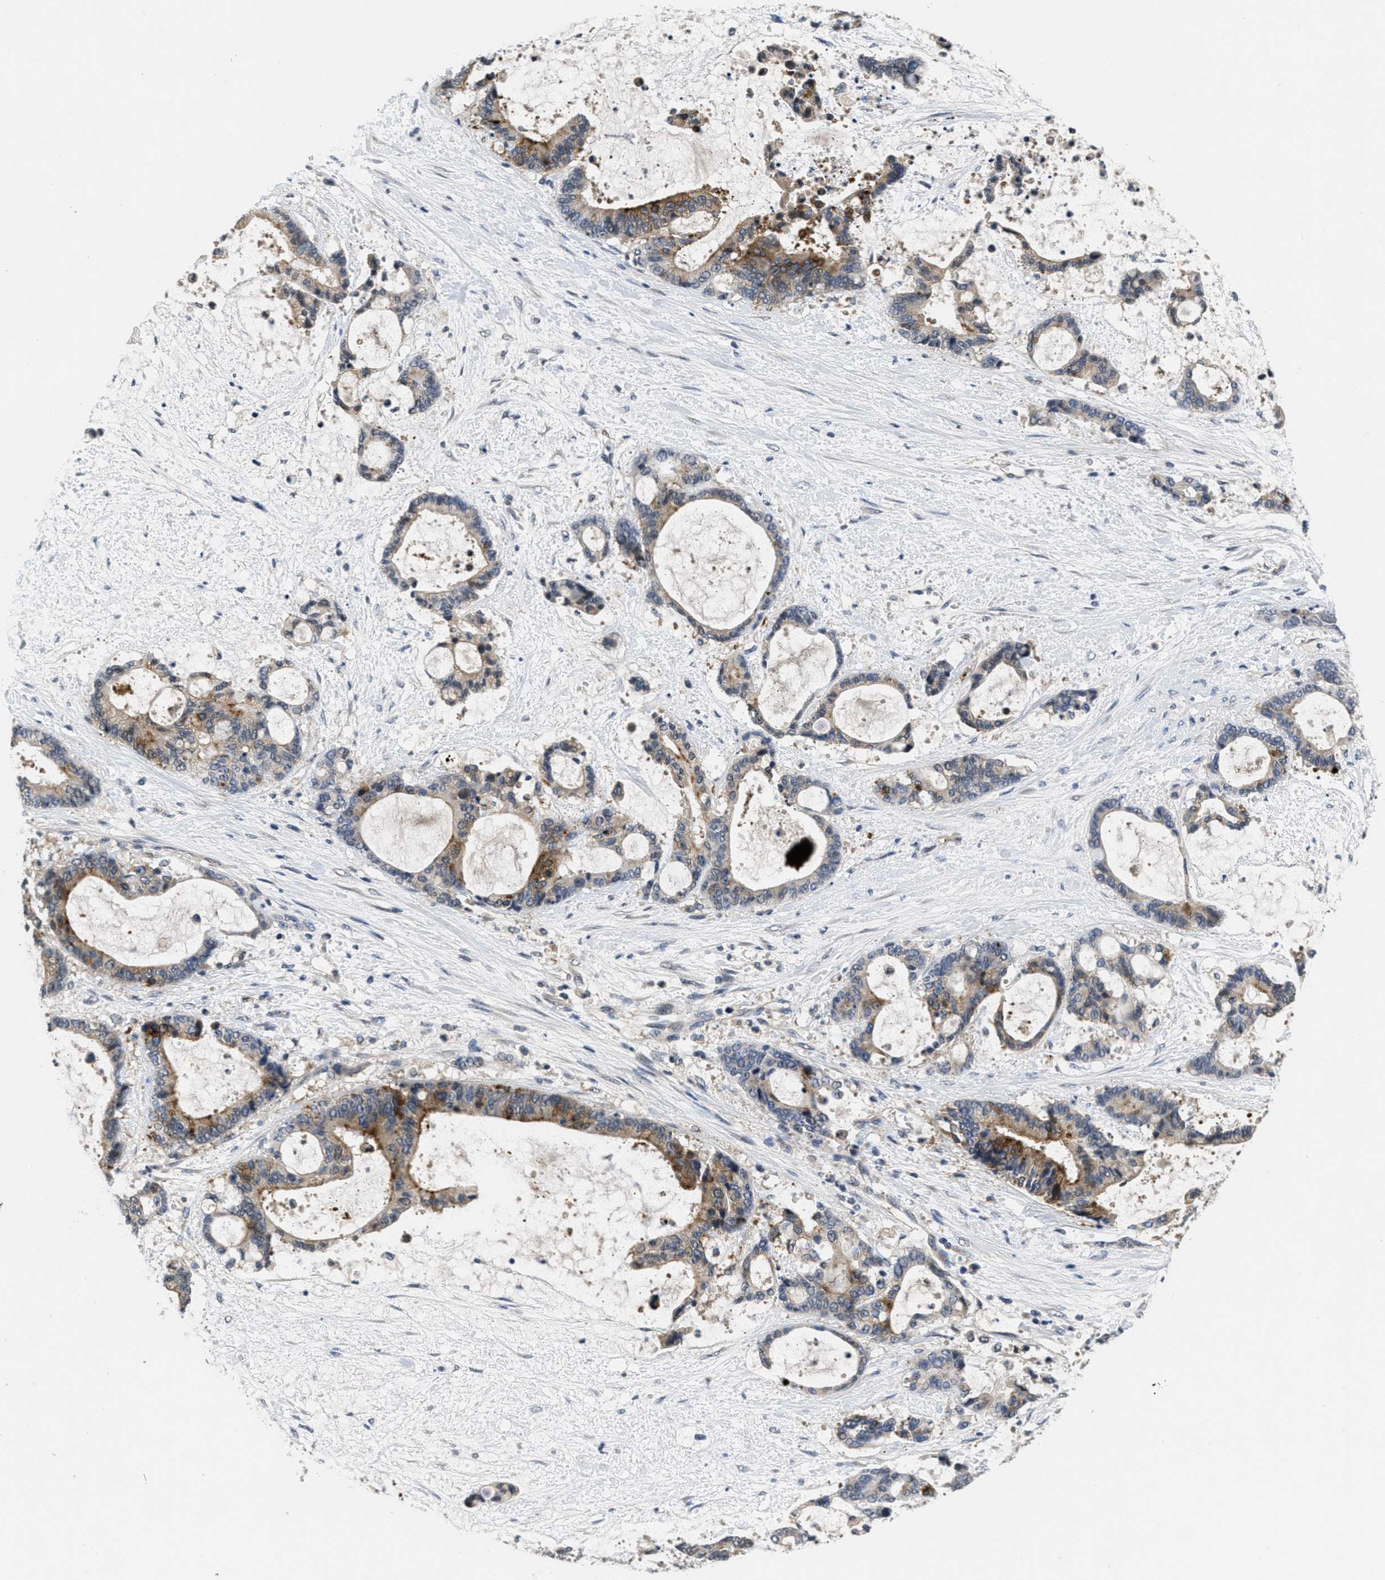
{"staining": {"intensity": "moderate", "quantity": ">75%", "location": "cytoplasmic/membranous"}, "tissue": "liver cancer", "cell_type": "Tumor cells", "image_type": "cancer", "snomed": [{"axis": "morphology", "description": "Normal tissue, NOS"}, {"axis": "morphology", "description": "Cholangiocarcinoma"}, {"axis": "topography", "description": "Liver"}, {"axis": "topography", "description": "Peripheral nerve tissue"}], "caption": "Protein expression analysis of cholangiocarcinoma (liver) reveals moderate cytoplasmic/membranous expression in about >75% of tumor cells.", "gene": "ANGPT1", "patient": {"sex": "female", "age": 73}}